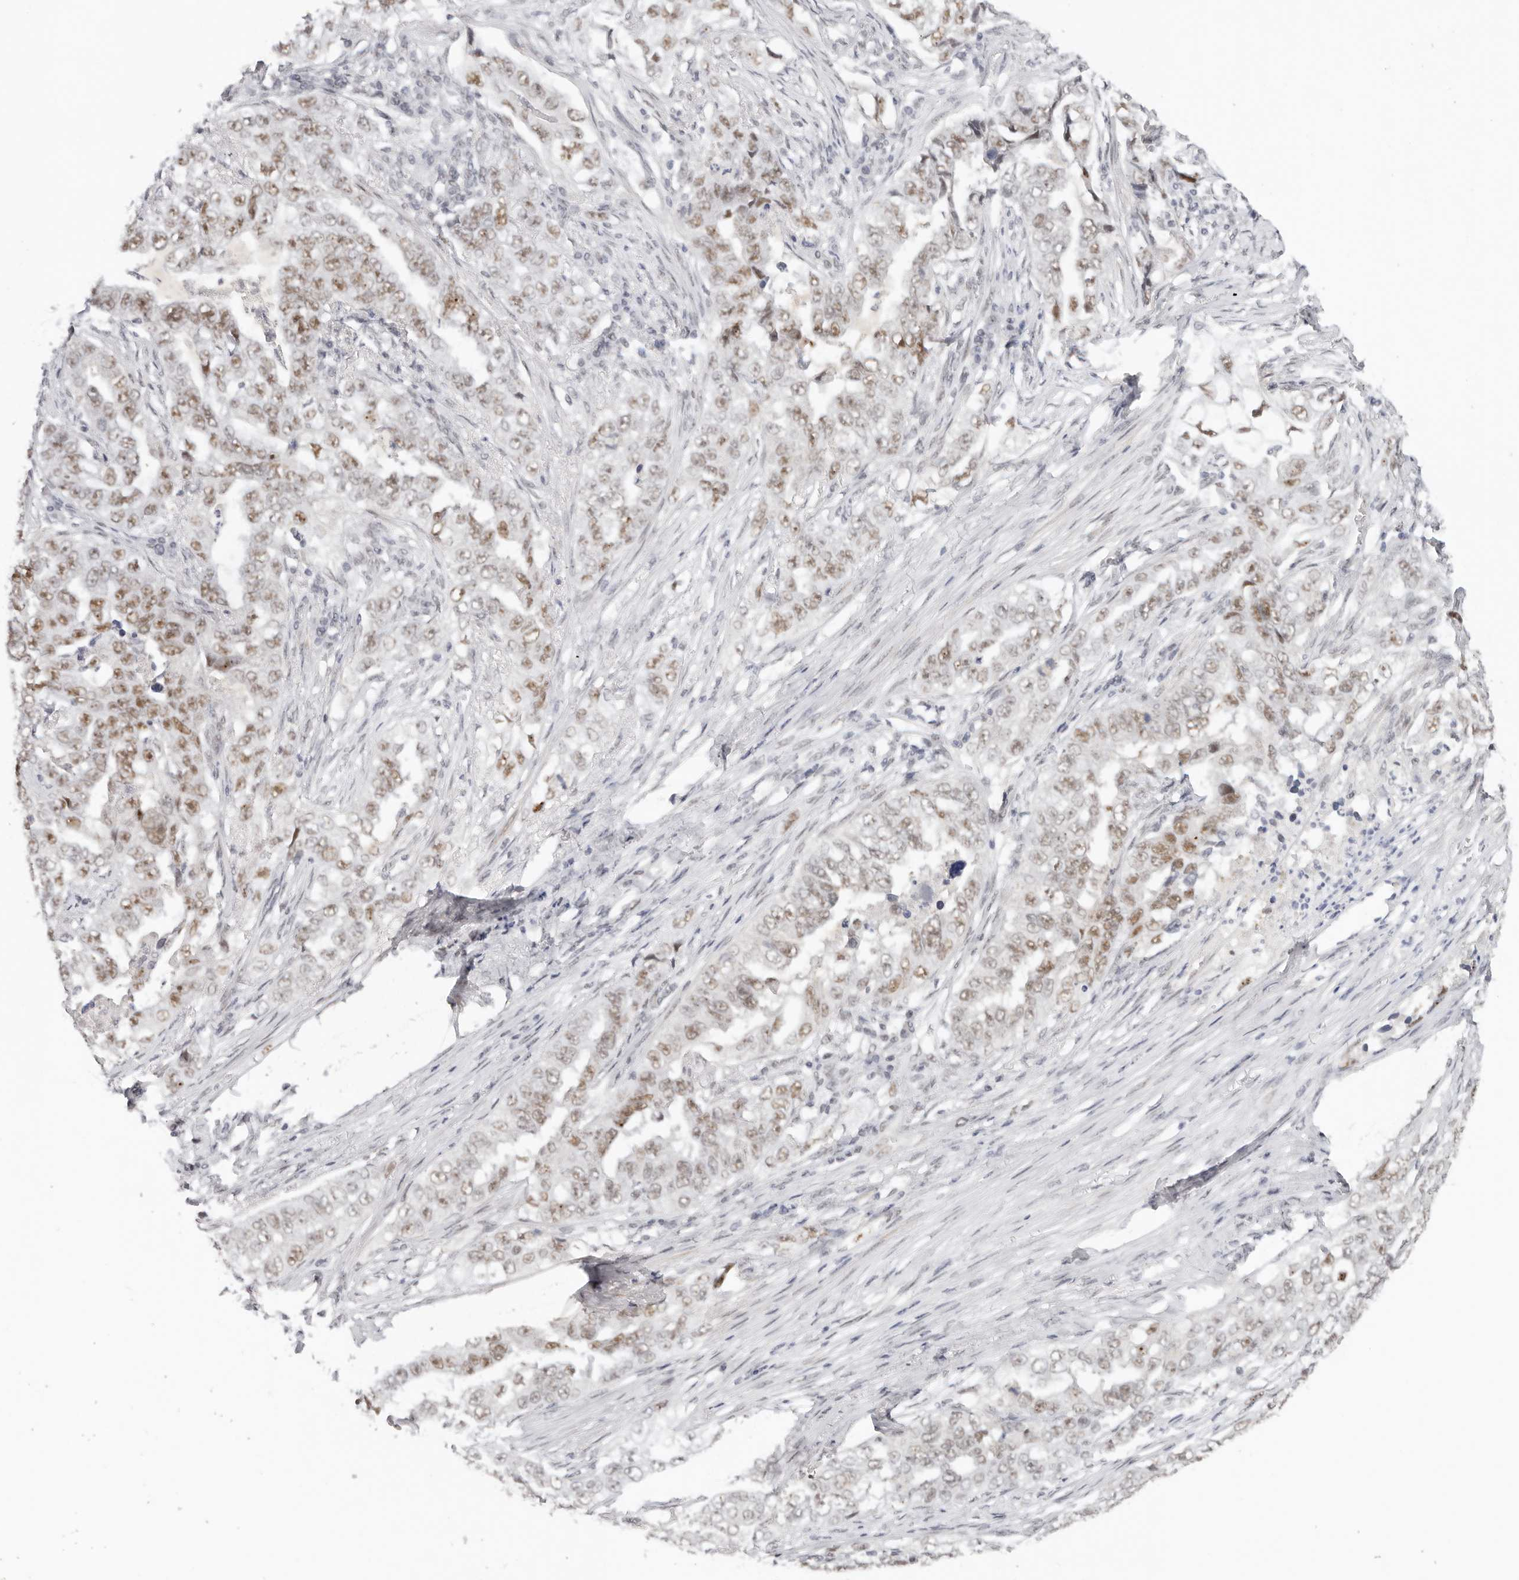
{"staining": {"intensity": "moderate", "quantity": ">75%", "location": "nuclear"}, "tissue": "lung cancer", "cell_type": "Tumor cells", "image_type": "cancer", "snomed": [{"axis": "morphology", "description": "Adenocarcinoma, NOS"}, {"axis": "topography", "description": "Lung"}], "caption": "A photomicrograph showing moderate nuclear positivity in about >75% of tumor cells in lung cancer, as visualized by brown immunohistochemical staining.", "gene": "LARP7", "patient": {"sex": "female", "age": 51}}